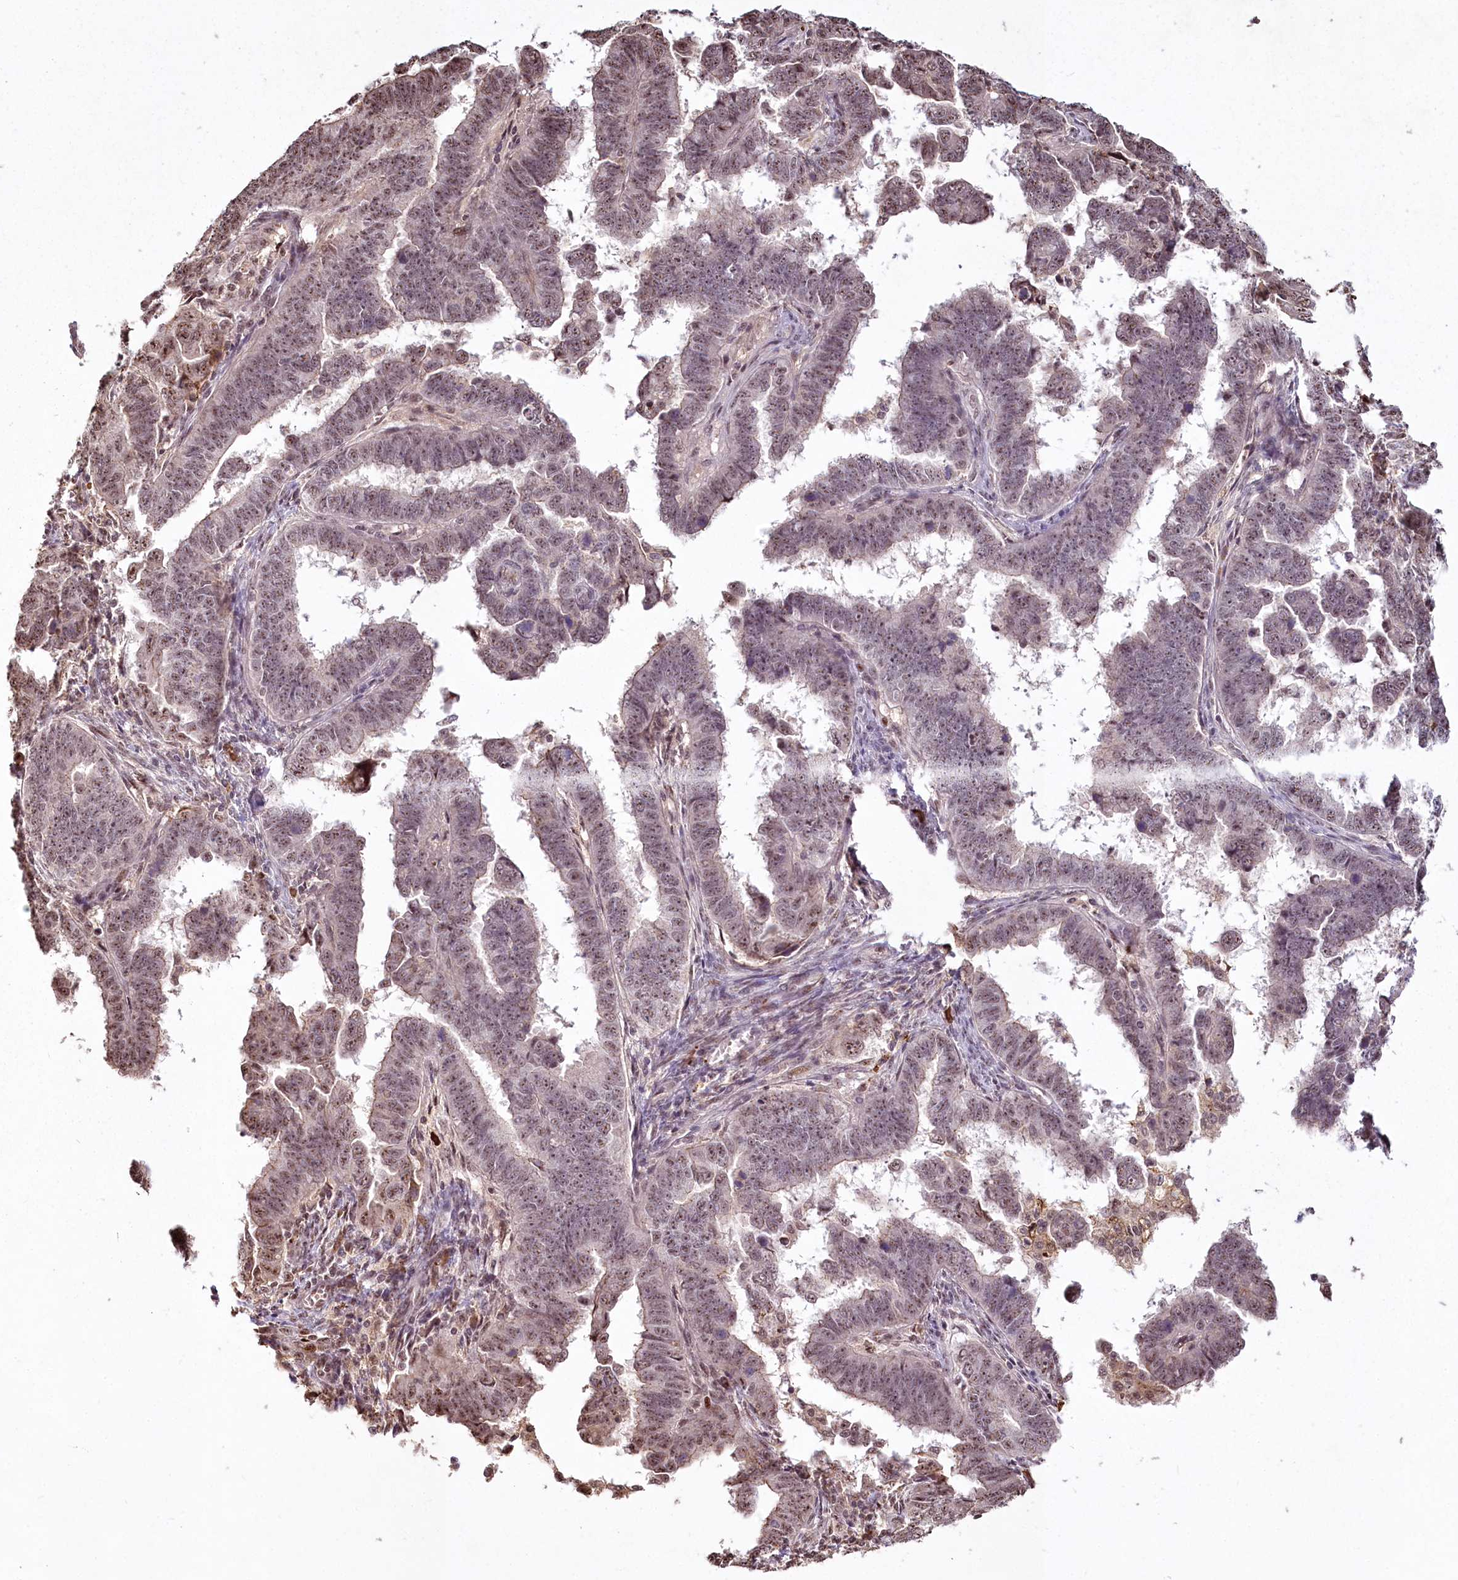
{"staining": {"intensity": "weak", "quantity": ">75%", "location": "nuclear"}, "tissue": "endometrial cancer", "cell_type": "Tumor cells", "image_type": "cancer", "snomed": [{"axis": "morphology", "description": "Adenocarcinoma, NOS"}, {"axis": "topography", "description": "Endometrium"}], "caption": "Immunohistochemistry (IHC) (DAB) staining of human adenocarcinoma (endometrial) reveals weak nuclear protein positivity in about >75% of tumor cells.", "gene": "PYROXD1", "patient": {"sex": "female", "age": 75}}